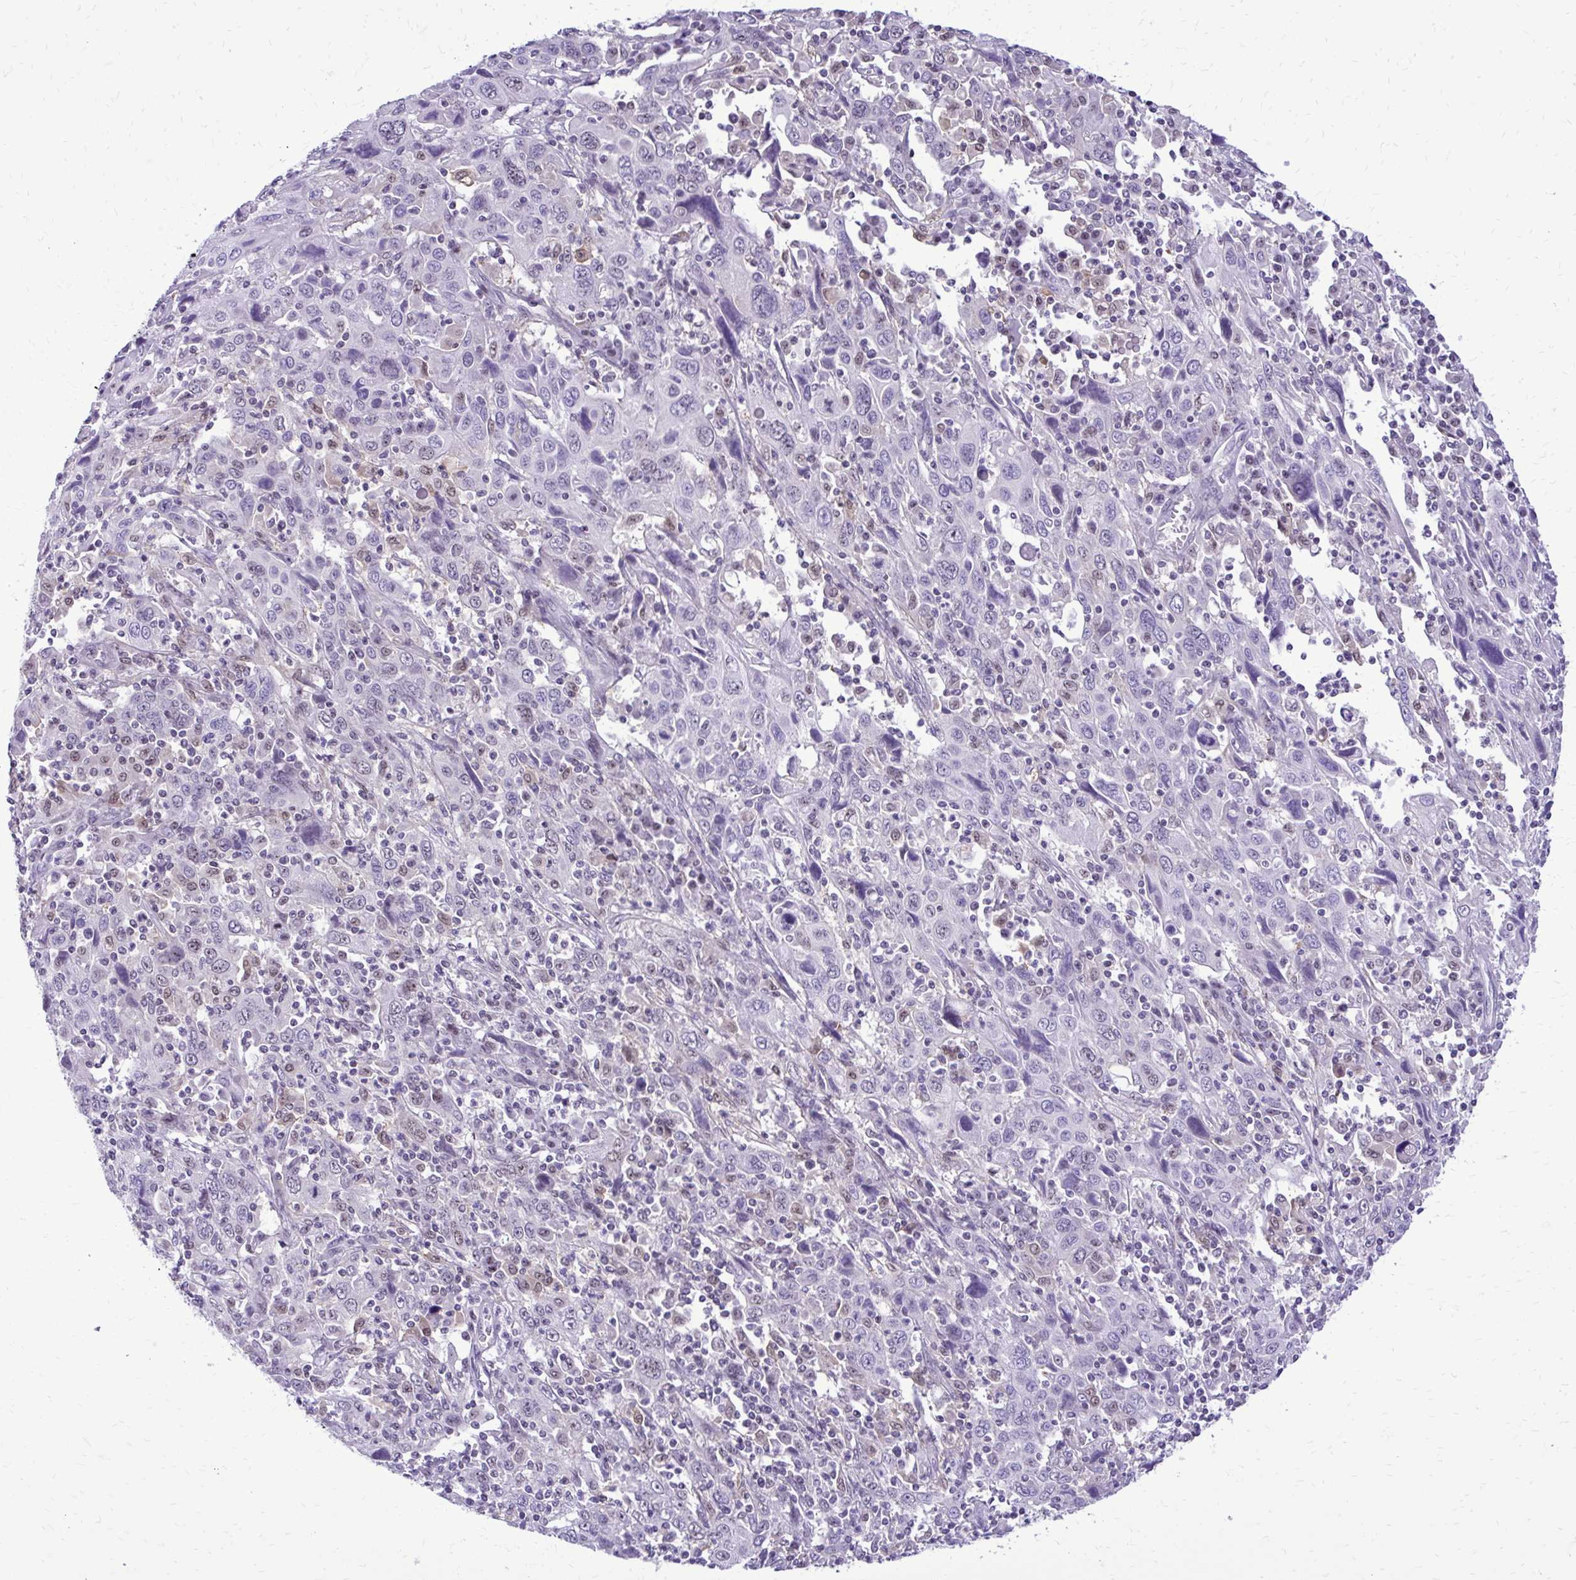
{"staining": {"intensity": "negative", "quantity": "none", "location": "none"}, "tissue": "cervical cancer", "cell_type": "Tumor cells", "image_type": "cancer", "snomed": [{"axis": "morphology", "description": "Squamous cell carcinoma, NOS"}, {"axis": "topography", "description": "Cervix"}], "caption": "Squamous cell carcinoma (cervical) stained for a protein using immunohistochemistry demonstrates no expression tumor cells.", "gene": "RASL11B", "patient": {"sex": "female", "age": 46}}